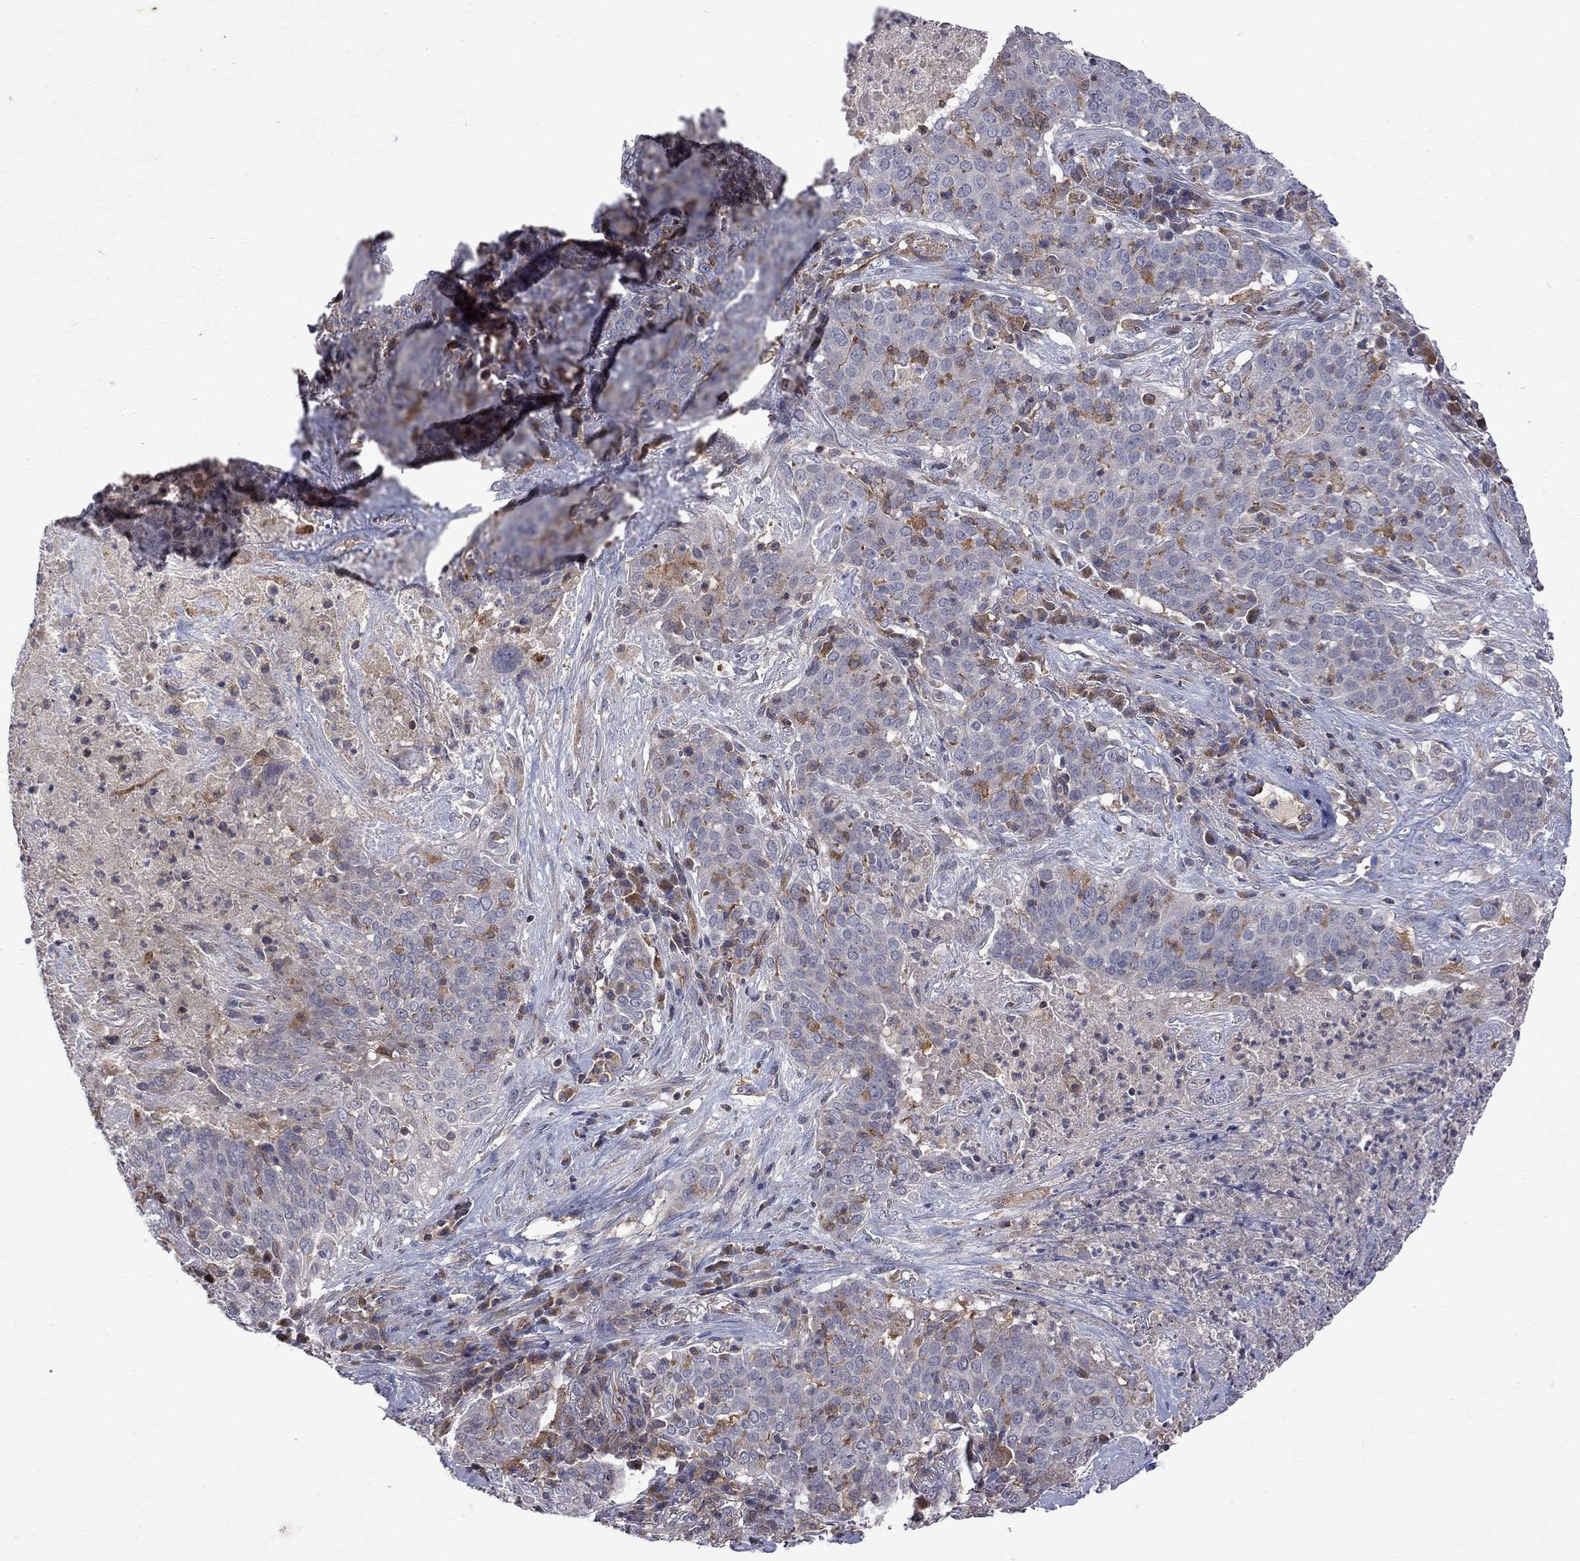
{"staining": {"intensity": "negative", "quantity": "none", "location": "none"}, "tissue": "lung cancer", "cell_type": "Tumor cells", "image_type": "cancer", "snomed": [{"axis": "morphology", "description": "Squamous cell carcinoma, NOS"}, {"axis": "topography", "description": "Lung"}], "caption": "An immunohistochemistry micrograph of lung squamous cell carcinoma is shown. There is no staining in tumor cells of lung squamous cell carcinoma.", "gene": "ABI3", "patient": {"sex": "male", "age": 82}}